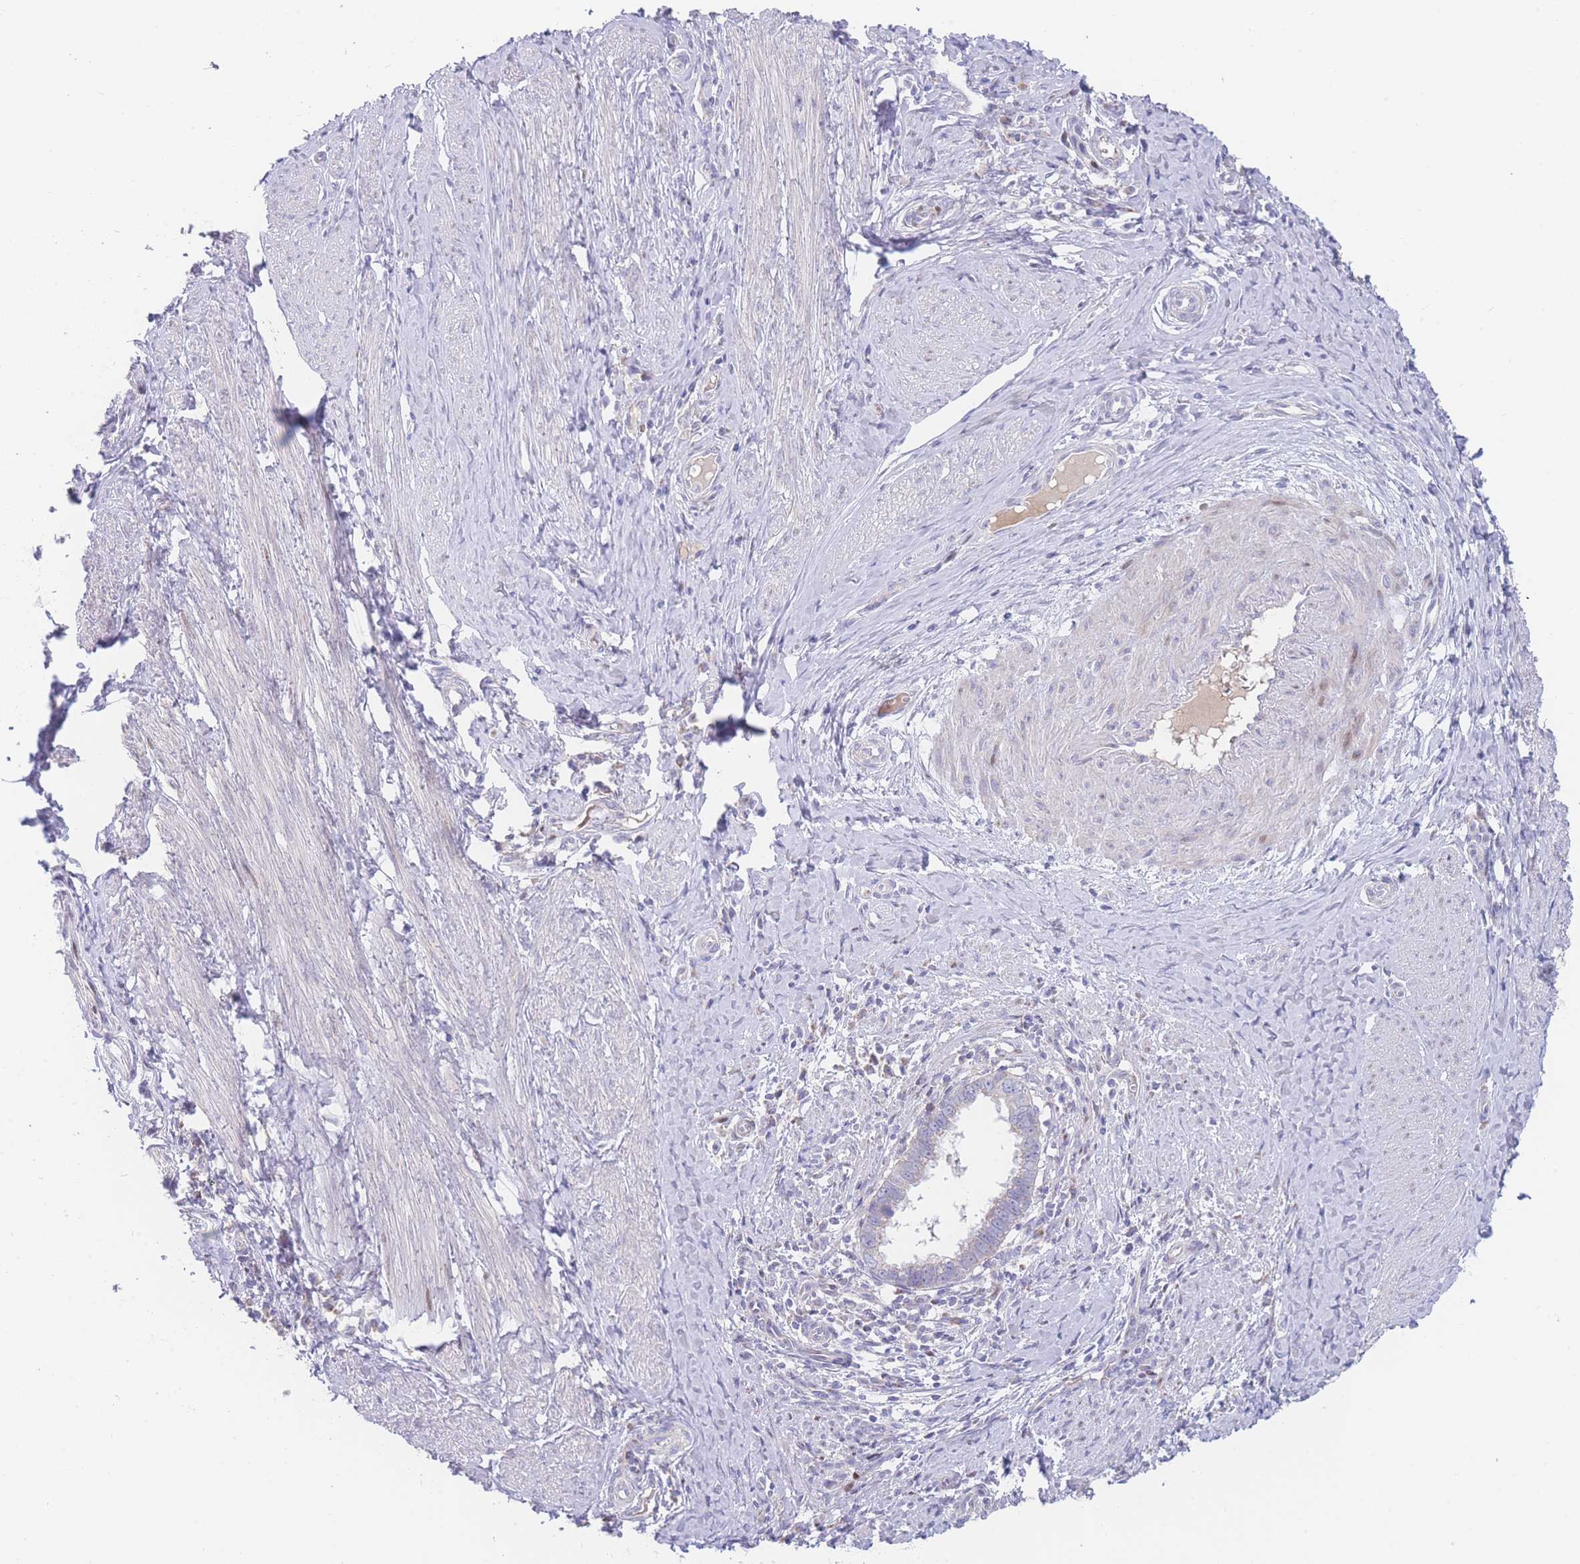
{"staining": {"intensity": "negative", "quantity": "none", "location": "none"}, "tissue": "cervical cancer", "cell_type": "Tumor cells", "image_type": "cancer", "snomed": [{"axis": "morphology", "description": "Adenocarcinoma, NOS"}, {"axis": "topography", "description": "Cervix"}], "caption": "Tumor cells show no significant staining in cervical cancer.", "gene": "GPAM", "patient": {"sex": "female", "age": 36}}